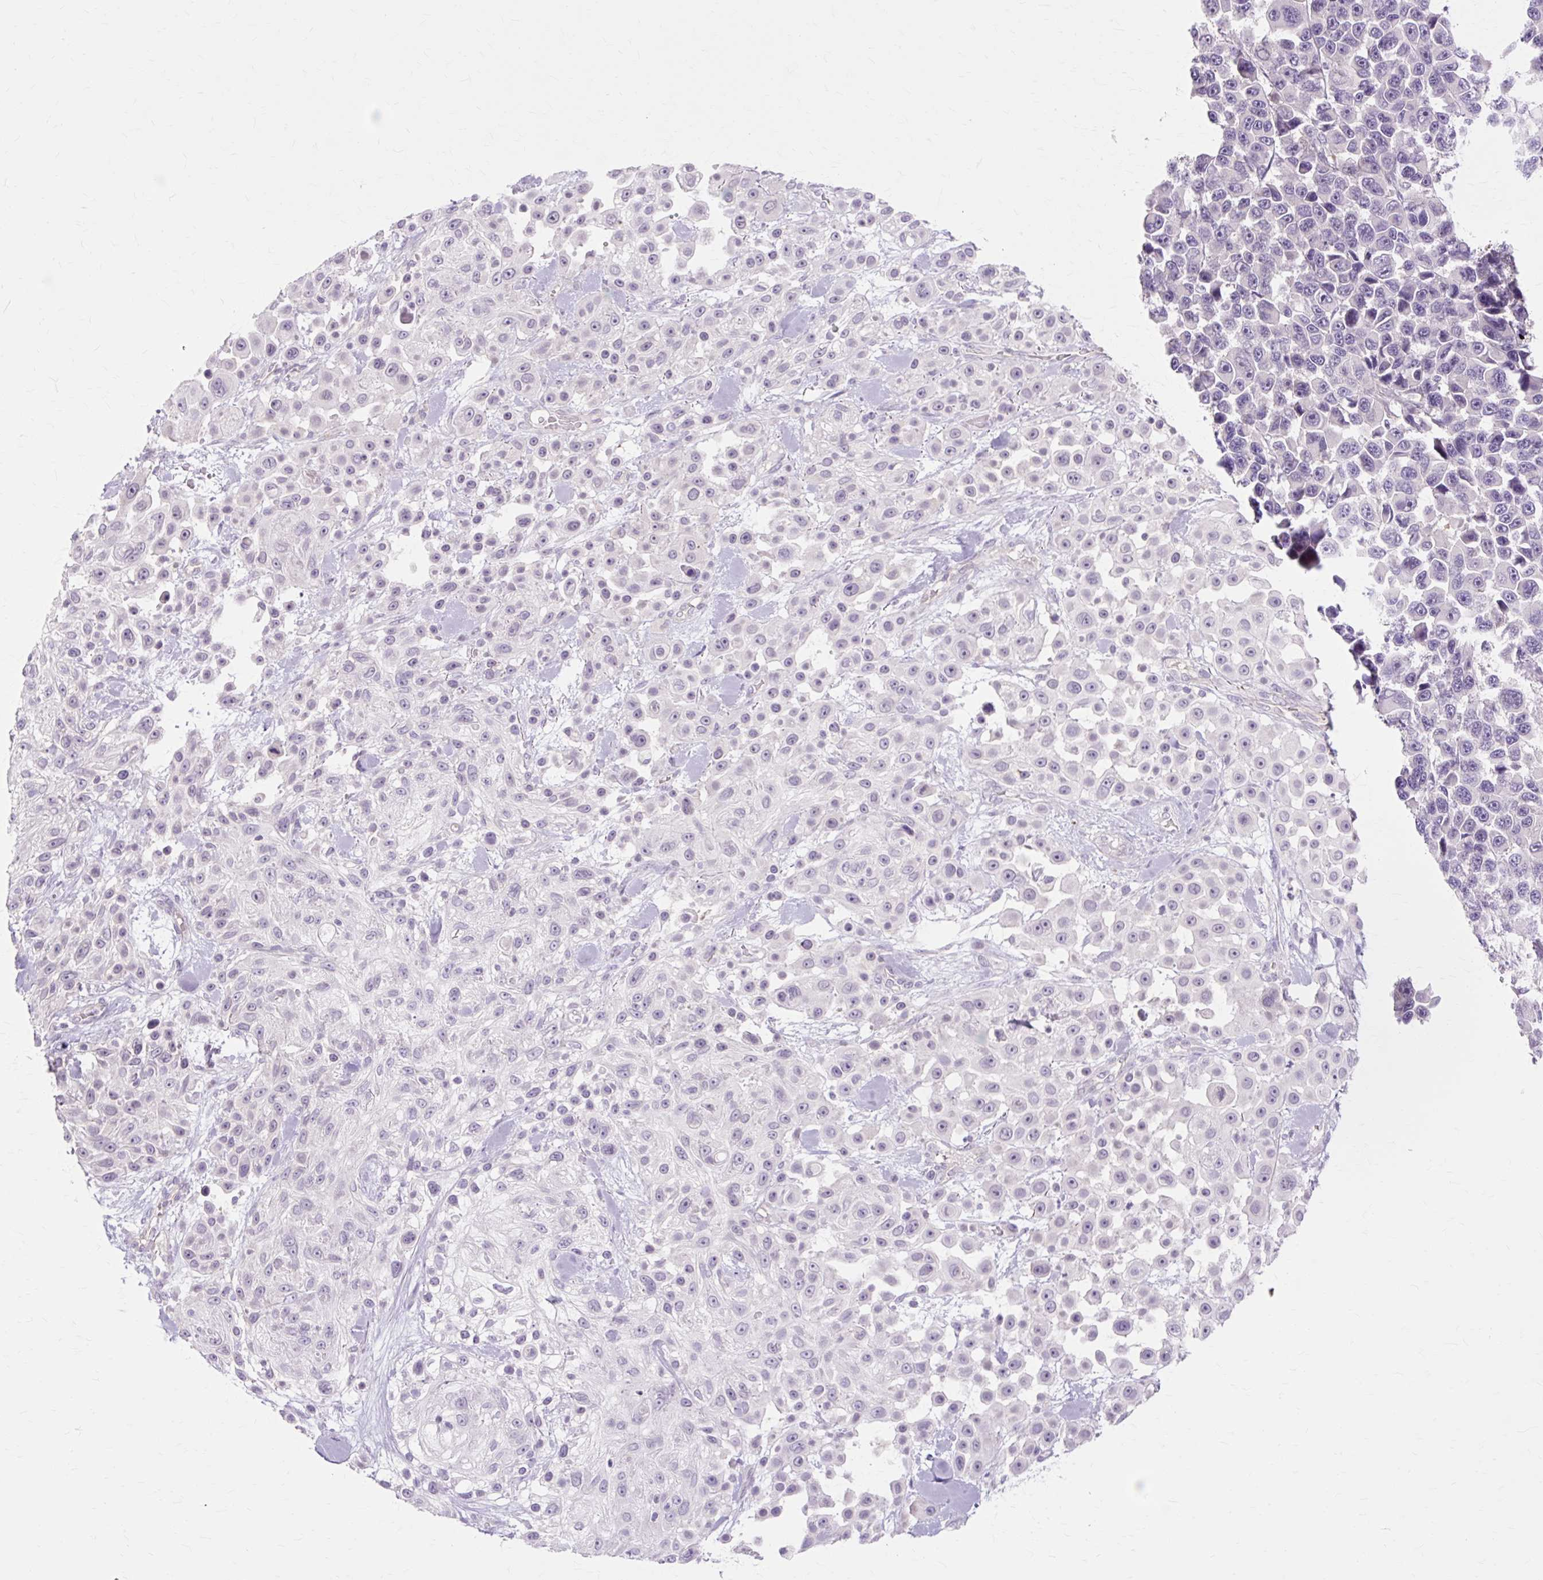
{"staining": {"intensity": "negative", "quantity": "none", "location": "none"}, "tissue": "skin cancer", "cell_type": "Tumor cells", "image_type": "cancer", "snomed": [{"axis": "morphology", "description": "Squamous cell carcinoma, NOS"}, {"axis": "topography", "description": "Skin"}], "caption": "Protein analysis of skin squamous cell carcinoma reveals no significant expression in tumor cells. (Brightfield microscopy of DAB (3,3'-diaminobenzidine) immunohistochemistry at high magnification).", "gene": "ZNF35", "patient": {"sex": "male", "age": 67}}